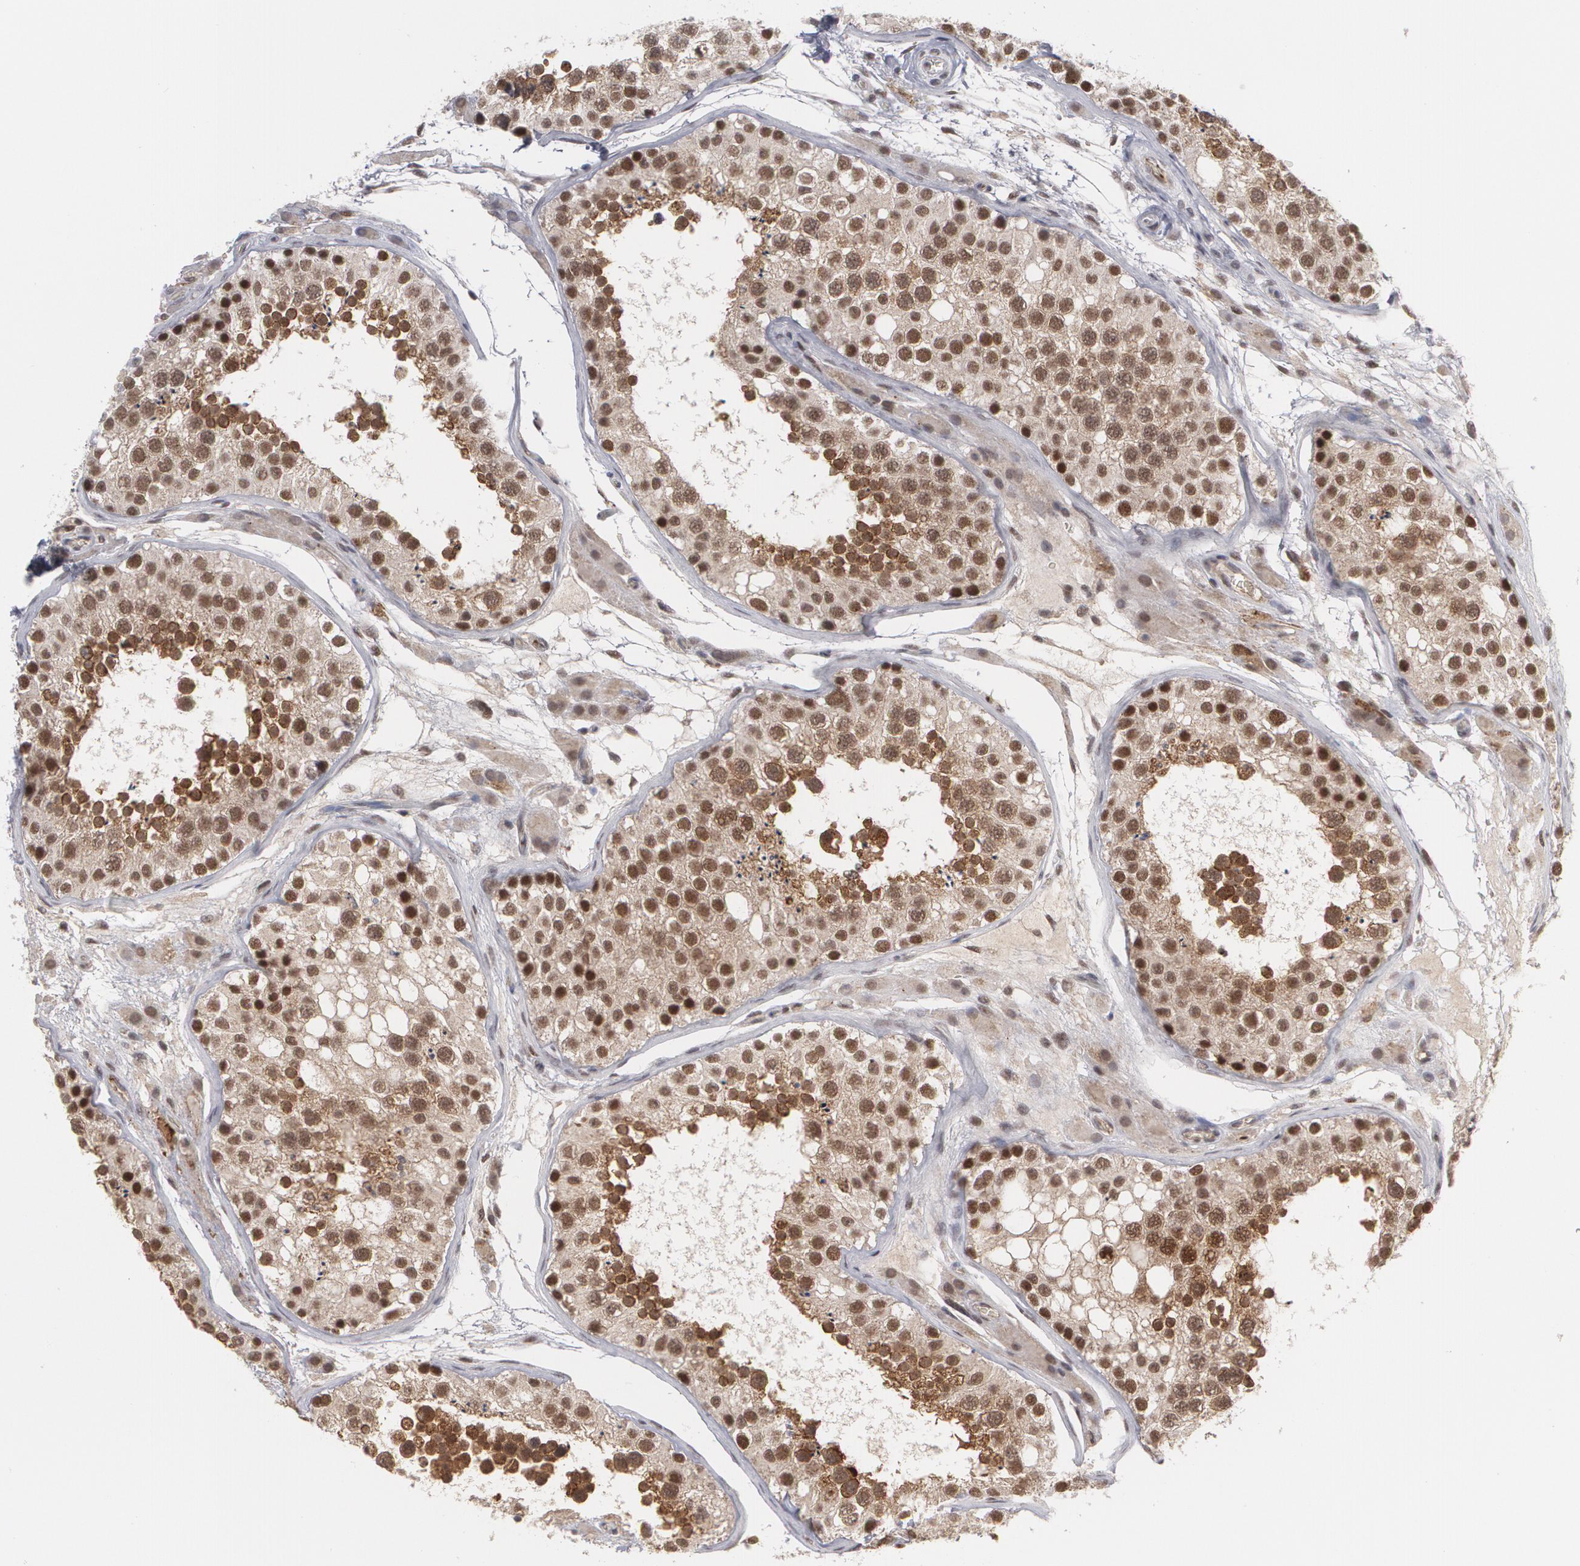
{"staining": {"intensity": "strong", "quantity": ">75%", "location": "nuclear"}, "tissue": "testis", "cell_type": "Cells in seminiferous ducts", "image_type": "normal", "snomed": [{"axis": "morphology", "description": "Normal tissue, NOS"}, {"axis": "topography", "description": "Testis"}], "caption": "High-magnification brightfield microscopy of benign testis stained with DAB (brown) and counterstained with hematoxylin (blue). cells in seminiferous ducts exhibit strong nuclear staining is identified in about>75% of cells.", "gene": "INTS6L", "patient": {"sex": "male", "age": 26}}